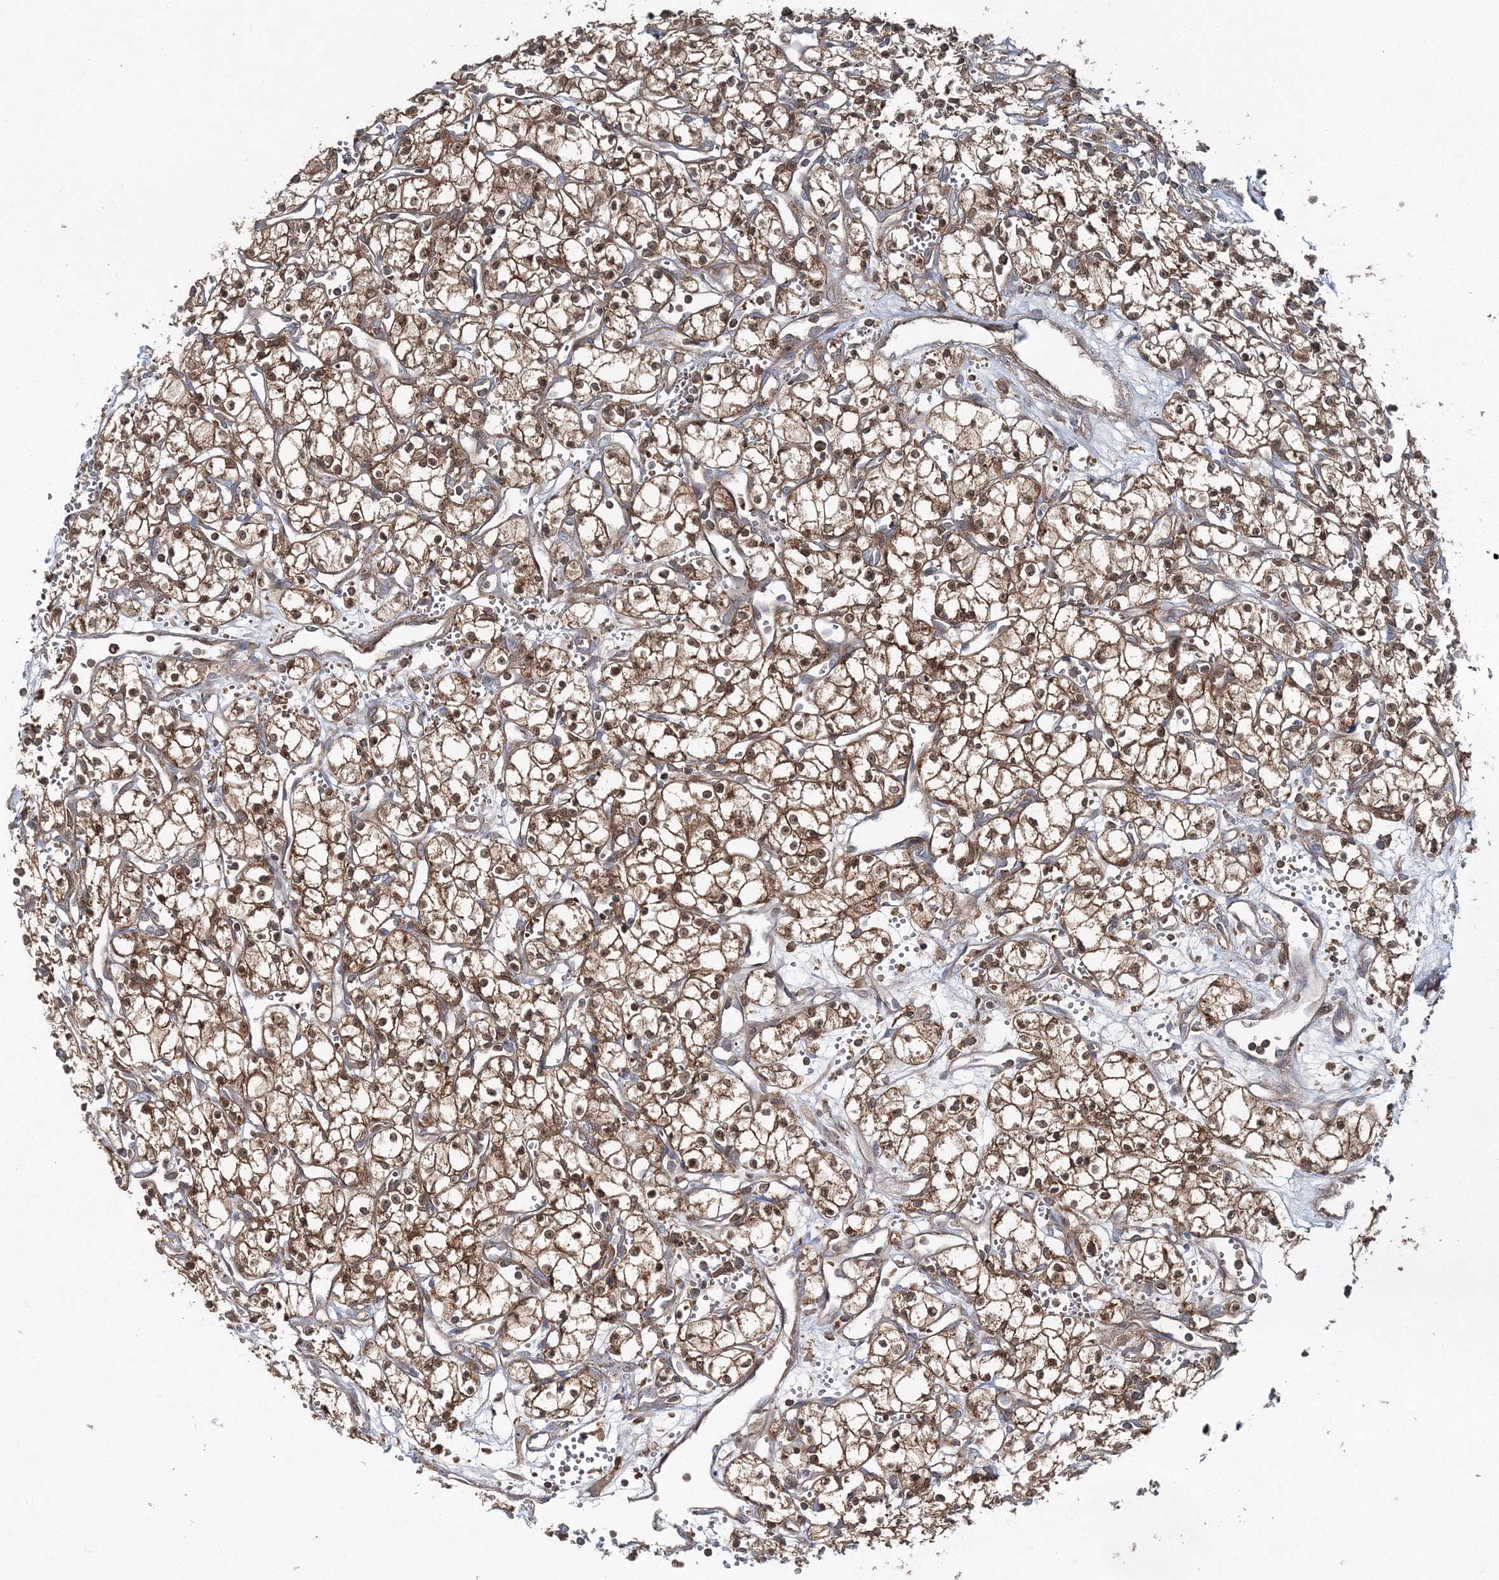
{"staining": {"intensity": "moderate", "quantity": ">75%", "location": "cytoplasmic/membranous,nuclear"}, "tissue": "renal cancer", "cell_type": "Tumor cells", "image_type": "cancer", "snomed": [{"axis": "morphology", "description": "Adenocarcinoma, NOS"}, {"axis": "topography", "description": "Kidney"}], "caption": "Brown immunohistochemical staining in adenocarcinoma (renal) demonstrates moderate cytoplasmic/membranous and nuclear expression in about >75% of tumor cells.", "gene": "PCBD2", "patient": {"sex": "male", "age": 59}}